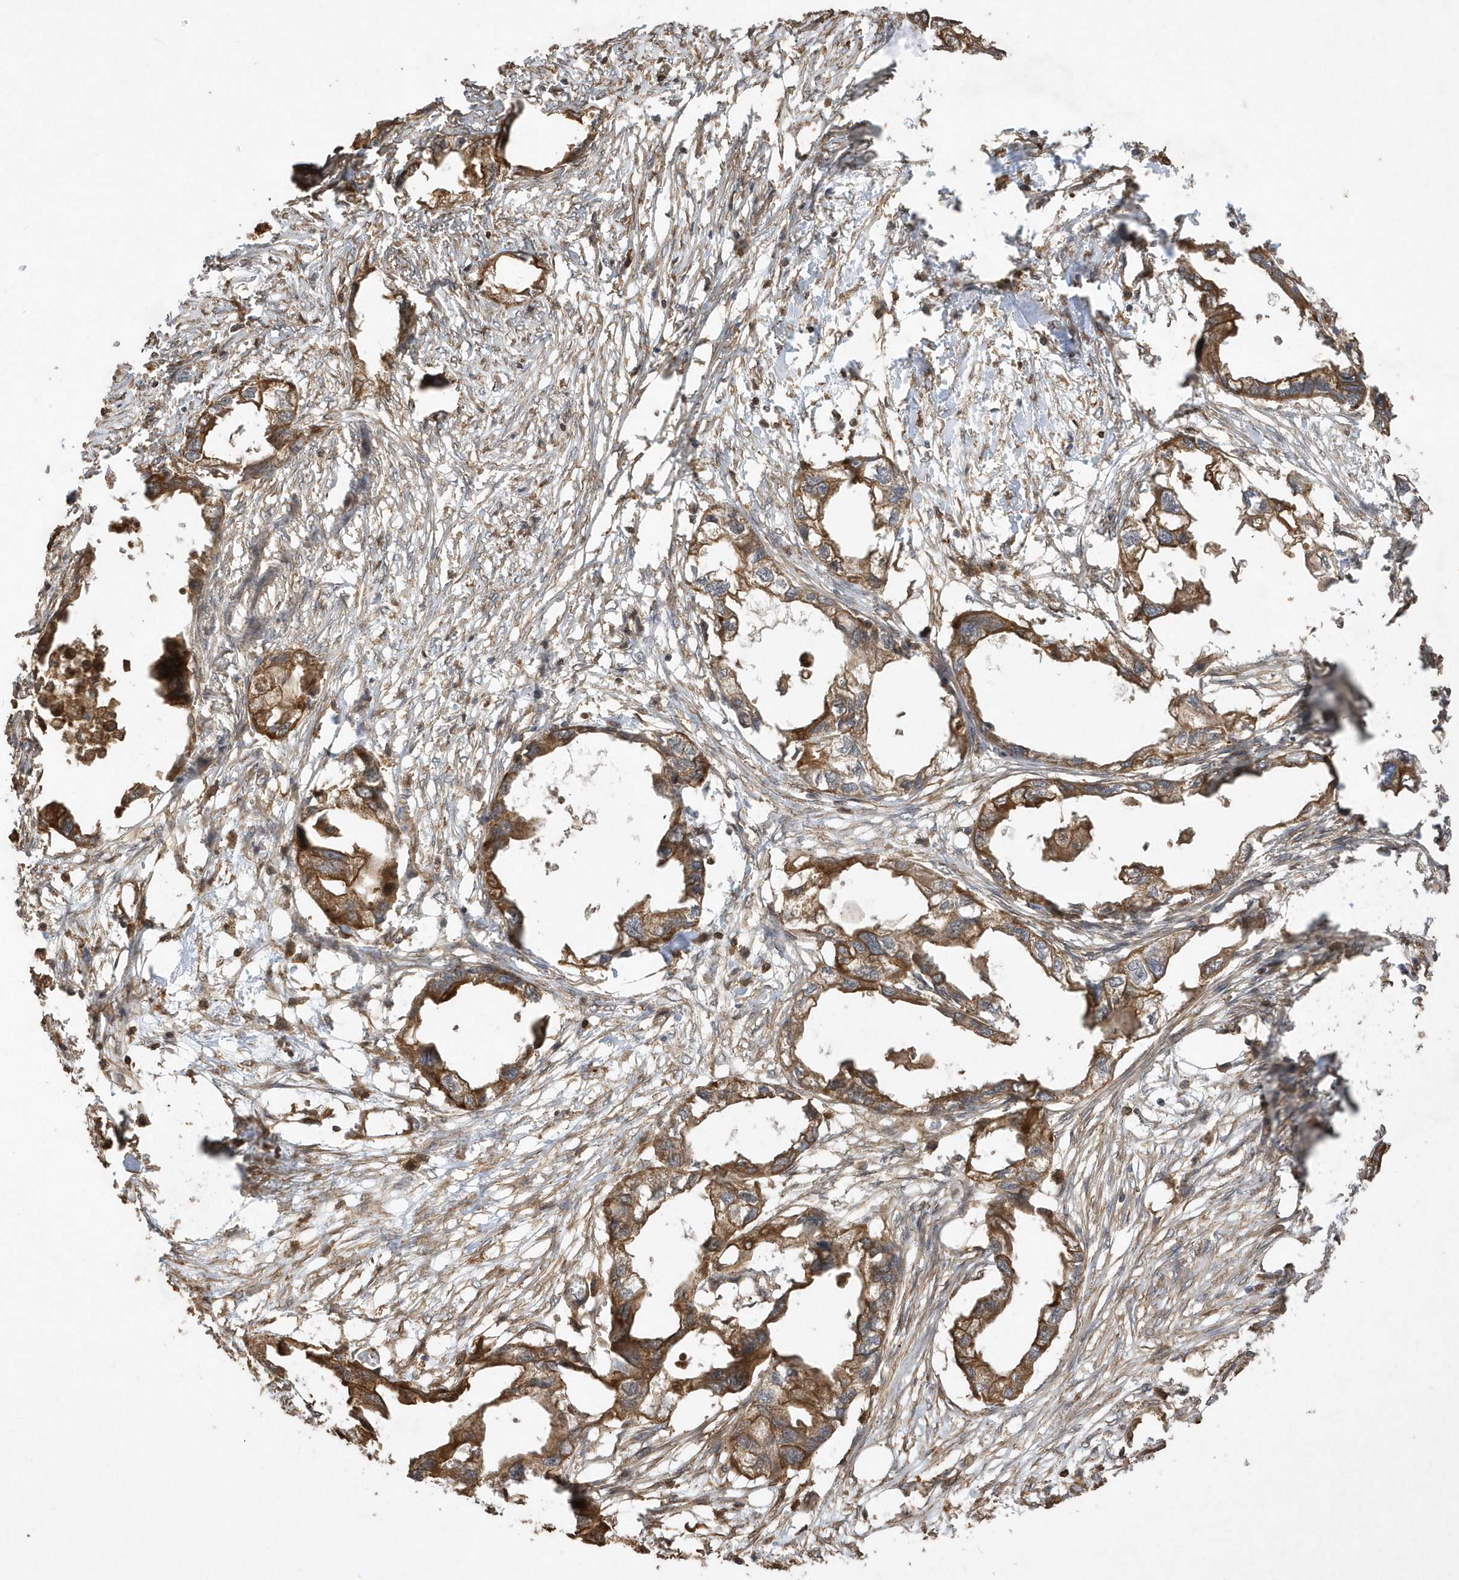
{"staining": {"intensity": "moderate", "quantity": ">75%", "location": "cytoplasmic/membranous"}, "tissue": "endometrial cancer", "cell_type": "Tumor cells", "image_type": "cancer", "snomed": [{"axis": "morphology", "description": "Adenocarcinoma, NOS"}, {"axis": "morphology", "description": "Adenocarcinoma, metastatic, NOS"}, {"axis": "topography", "description": "Adipose tissue"}, {"axis": "topography", "description": "Endometrium"}], "caption": "The photomicrograph displays a brown stain indicating the presence of a protein in the cytoplasmic/membranous of tumor cells in endometrial metastatic adenocarcinoma.", "gene": "SENP8", "patient": {"sex": "female", "age": 67}}